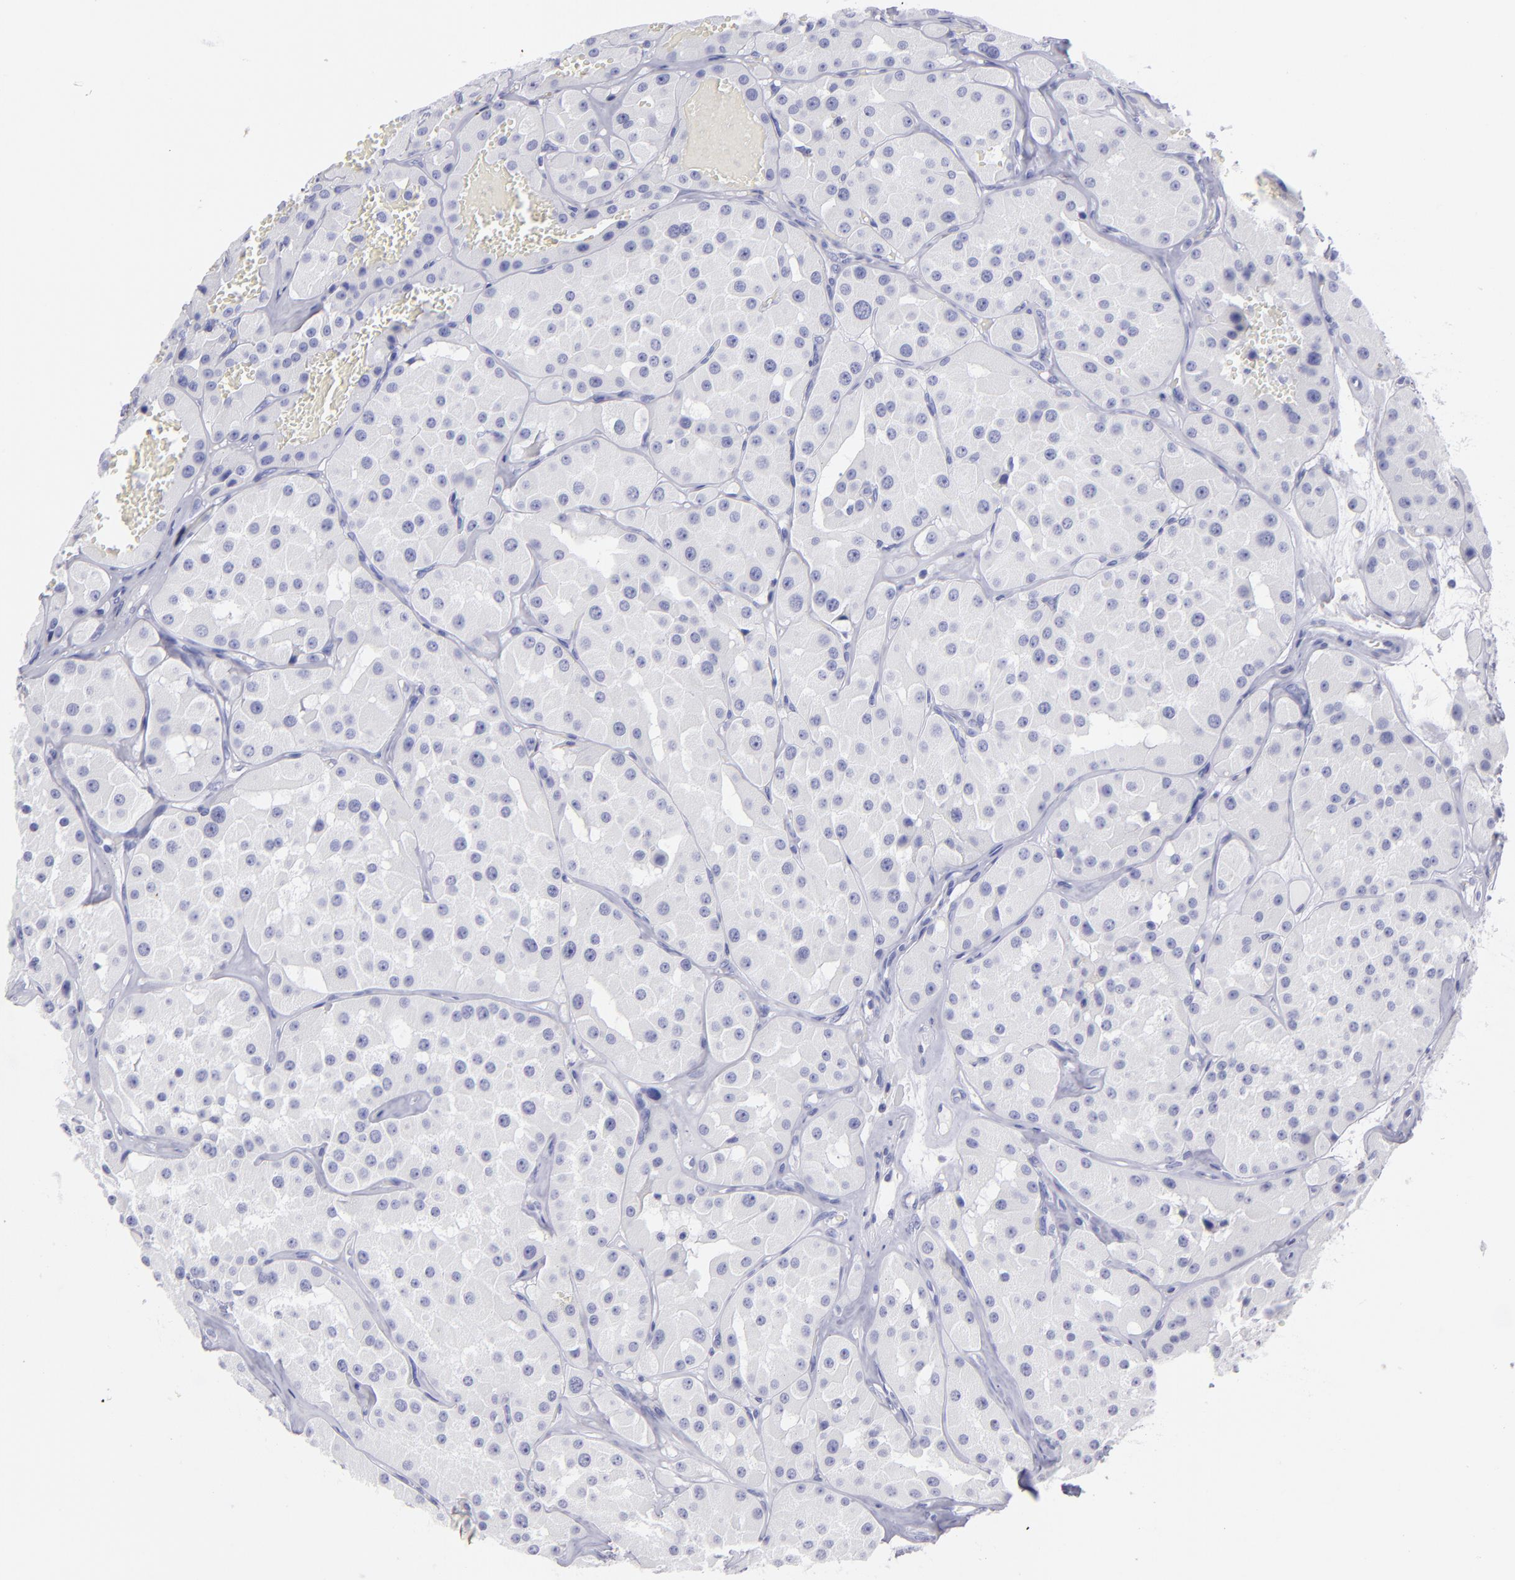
{"staining": {"intensity": "negative", "quantity": "none", "location": "none"}, "tissue": "renal cancer", "cell_type": "Tumor cells", "image_type": "cancer", "snomed": [{"axis": "morphology", "description": "Adenocarcinoma, uncertain malignant potential"}, {"axis": "topography", "description": "Kidney"}], "caption": "The immunohistochemistry (IHC) photomicrograph has no significant staining in tumor cells of renal cancer (adenocarcinoma,  uncertain malignant potential) tissue.", "gene": "CD82", "patient": {"sex": "male", "age": 63}}